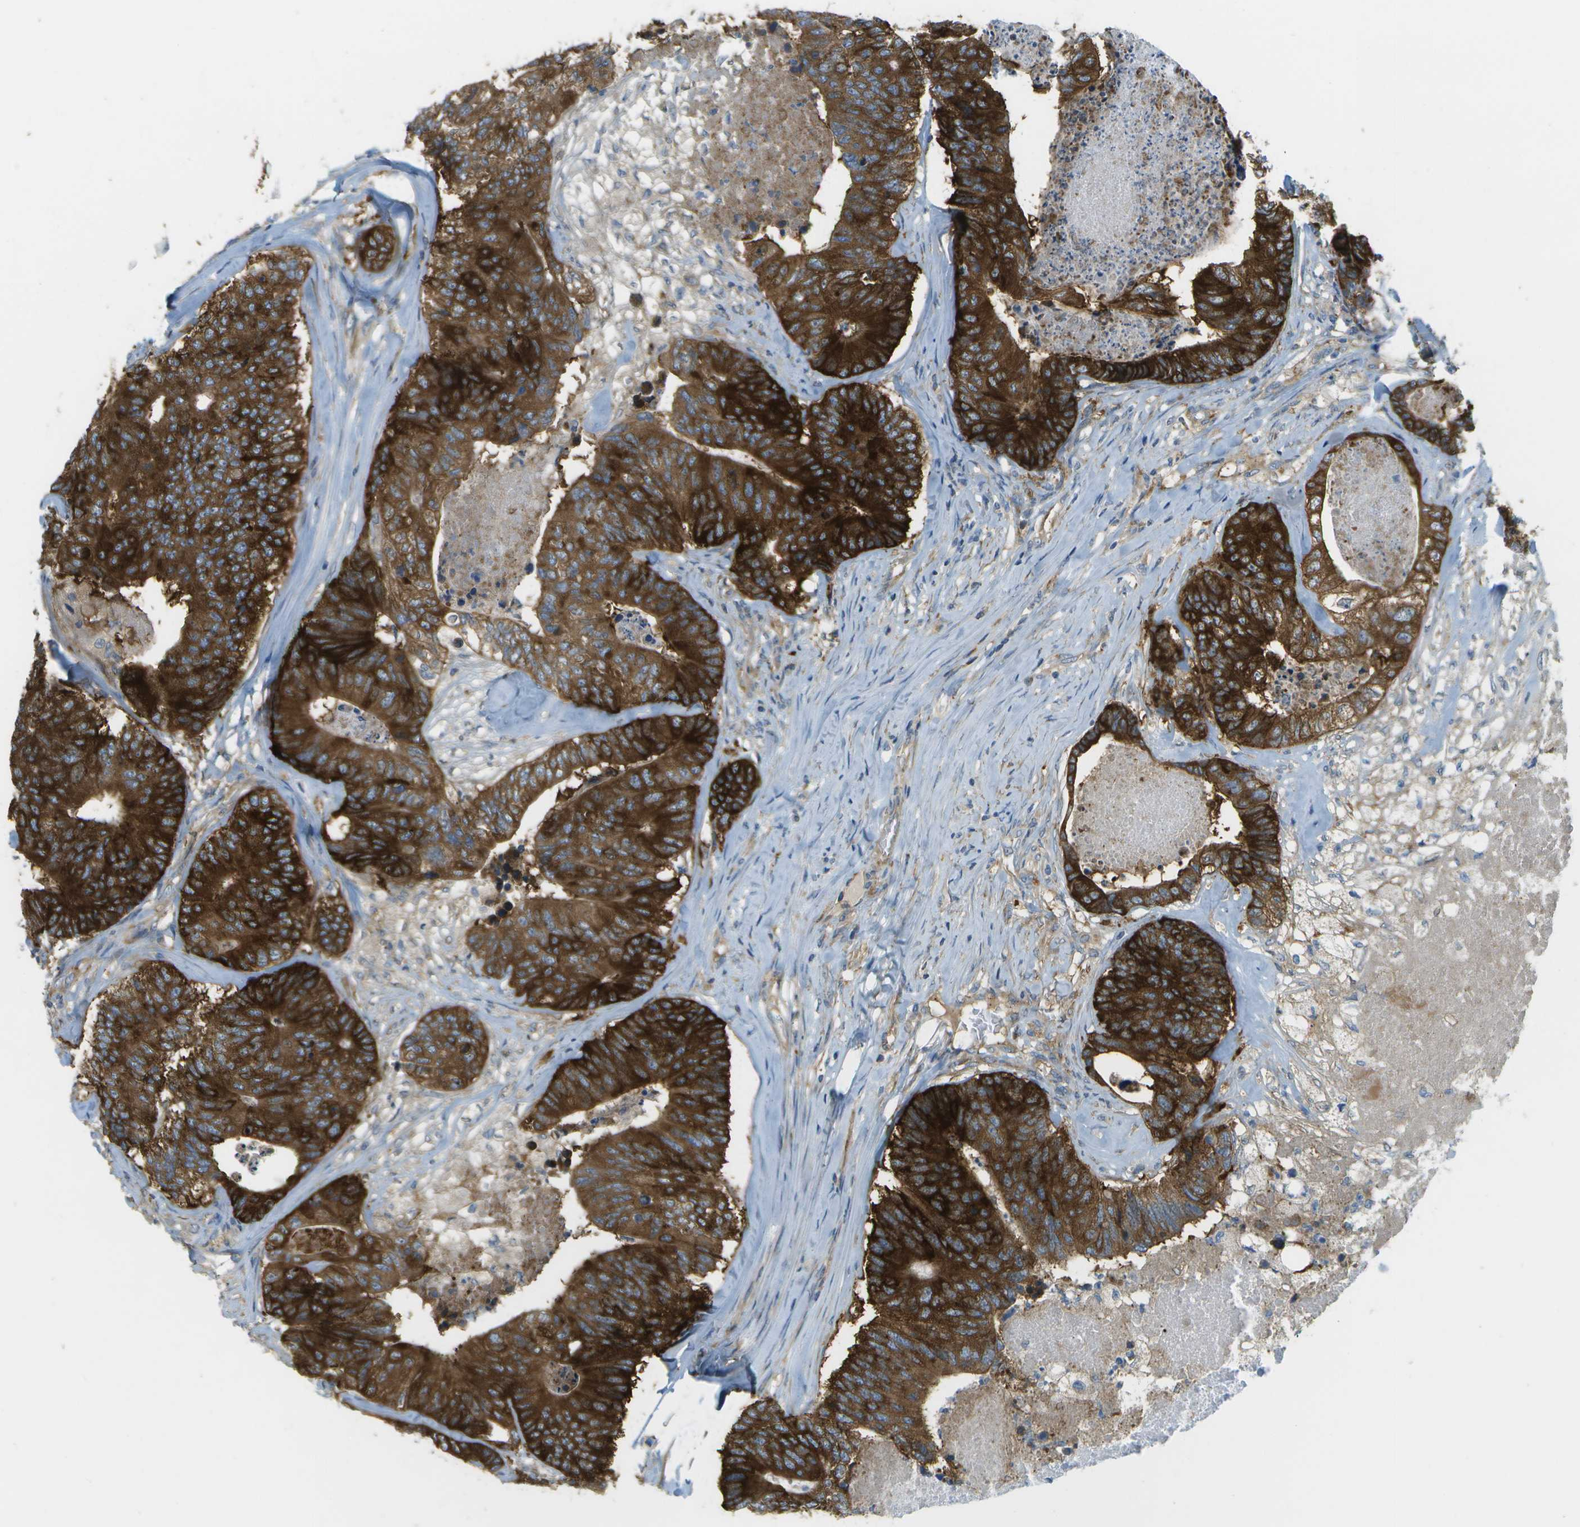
{"staining": {"intensity": "strong", "quantity": ">75%", "location": "cytoplasmic/membranous"}, "tissue": "colorectal cancer", "cell_type": "Tumor cells", "image_type": "cancer", "snomed": [{"axis": "morphology", "description": "Adenocarcinoma, NOS"}, {"axis": "topography", "description": "Colon"}], "caption": "Strong cytoplasmic/membranous expression is present in about >75% of tumor cells in colorectal cancer.", "gene": "WNK2", "patient": {"sex": "female", "age": 57}}